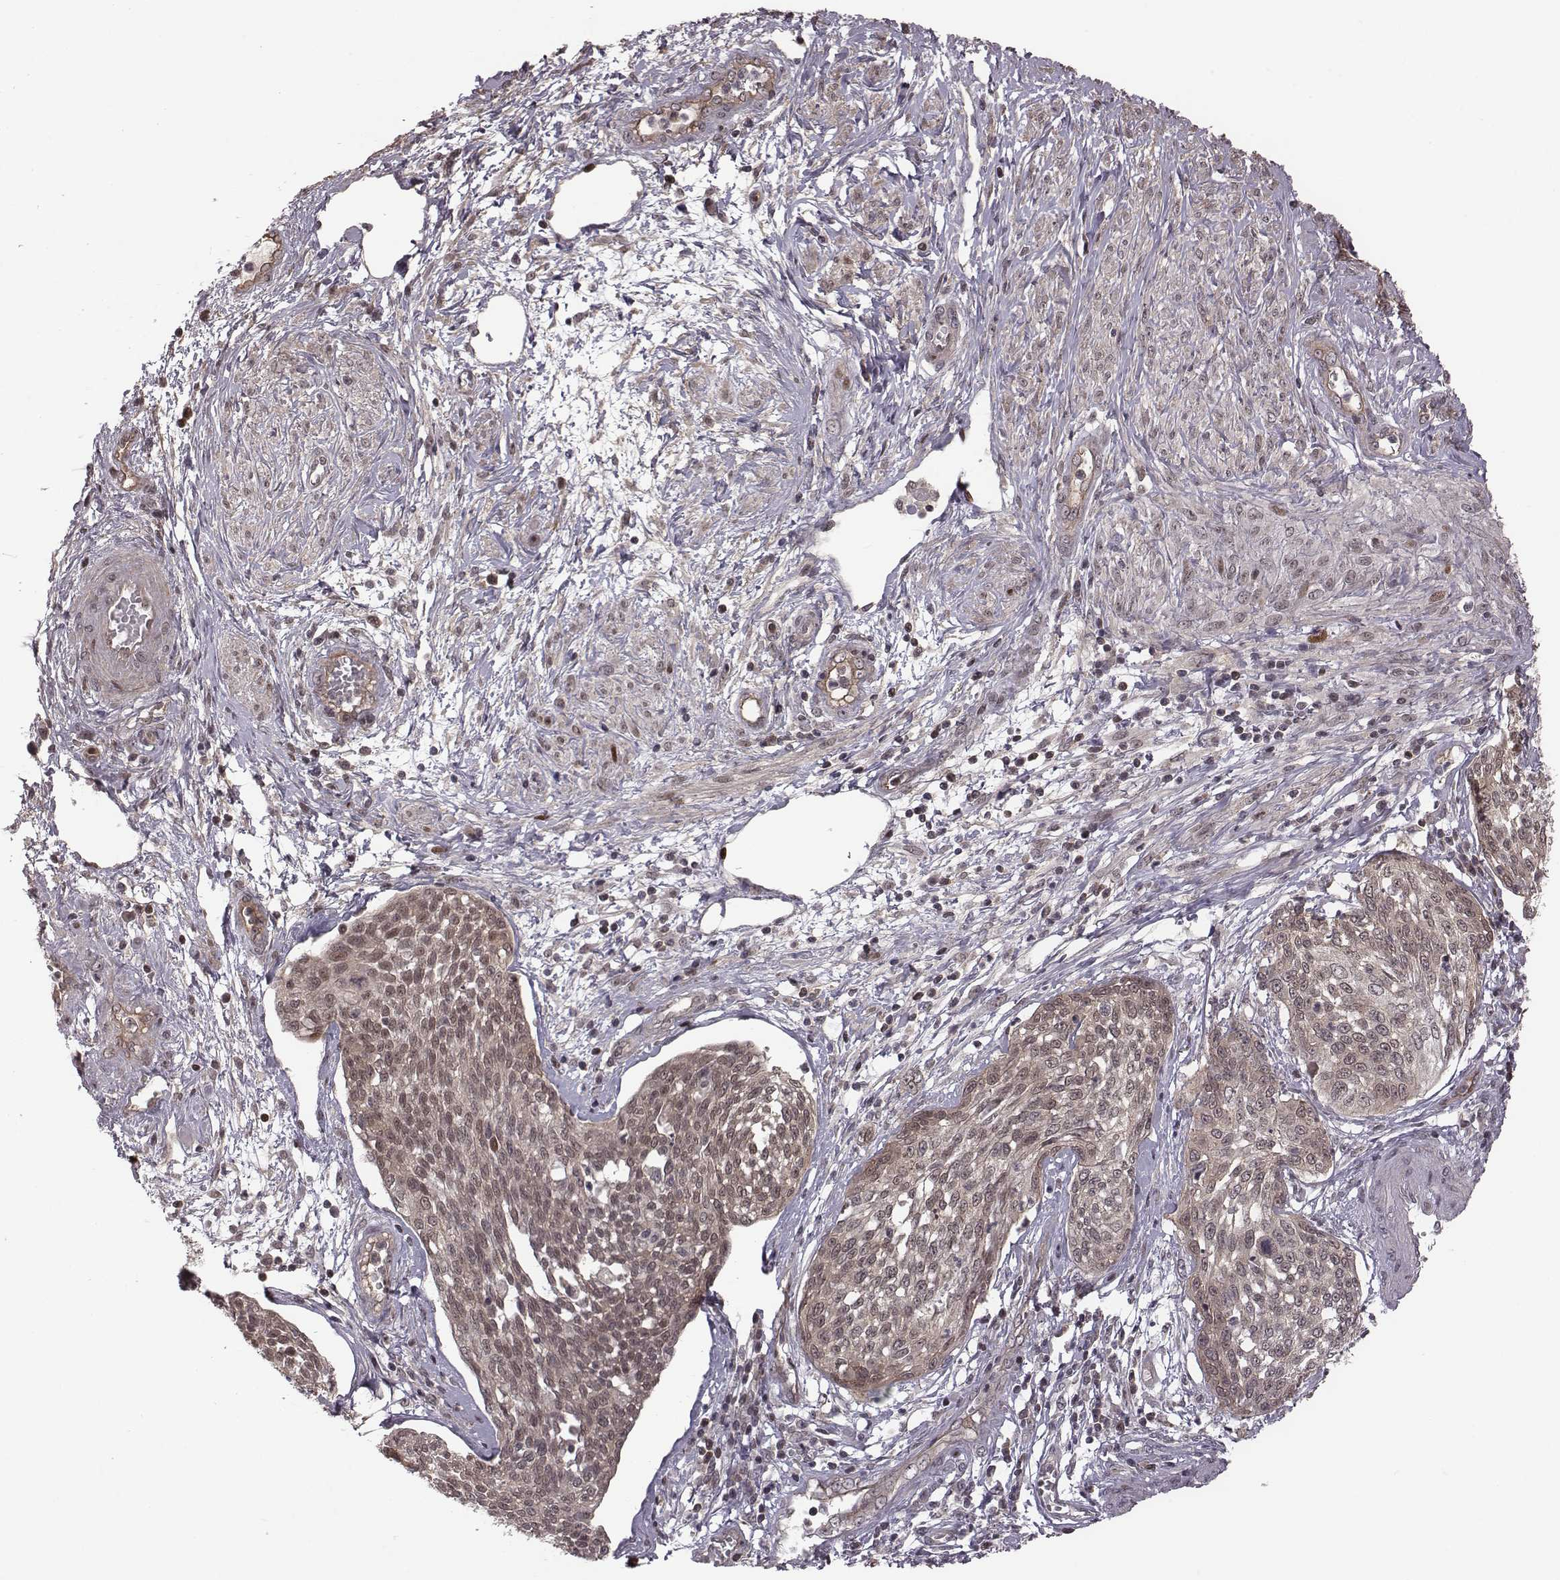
{"staining": {"intensity": "weak", "quantity": ">75%", "location": "cytoplasmic/membranous"}, "tissue": "cervical cancer", "cell_type": "Tumor cells", "image_type": "cancer", "snomed": [{"axis": "morphology", "description": "Squamous cell carcinoma, NOS"}, {"axis": "topography", "description": "Cervix"}], "caption": "Cervical cancer (squamous cell carcinoma) stained with a brown dye demonstrates weak cytoplasmic/membranous positive positivity in about >75% of tumor cells.", "gene": "RPL3", "patient": {"sex": "female", "age": 34}}